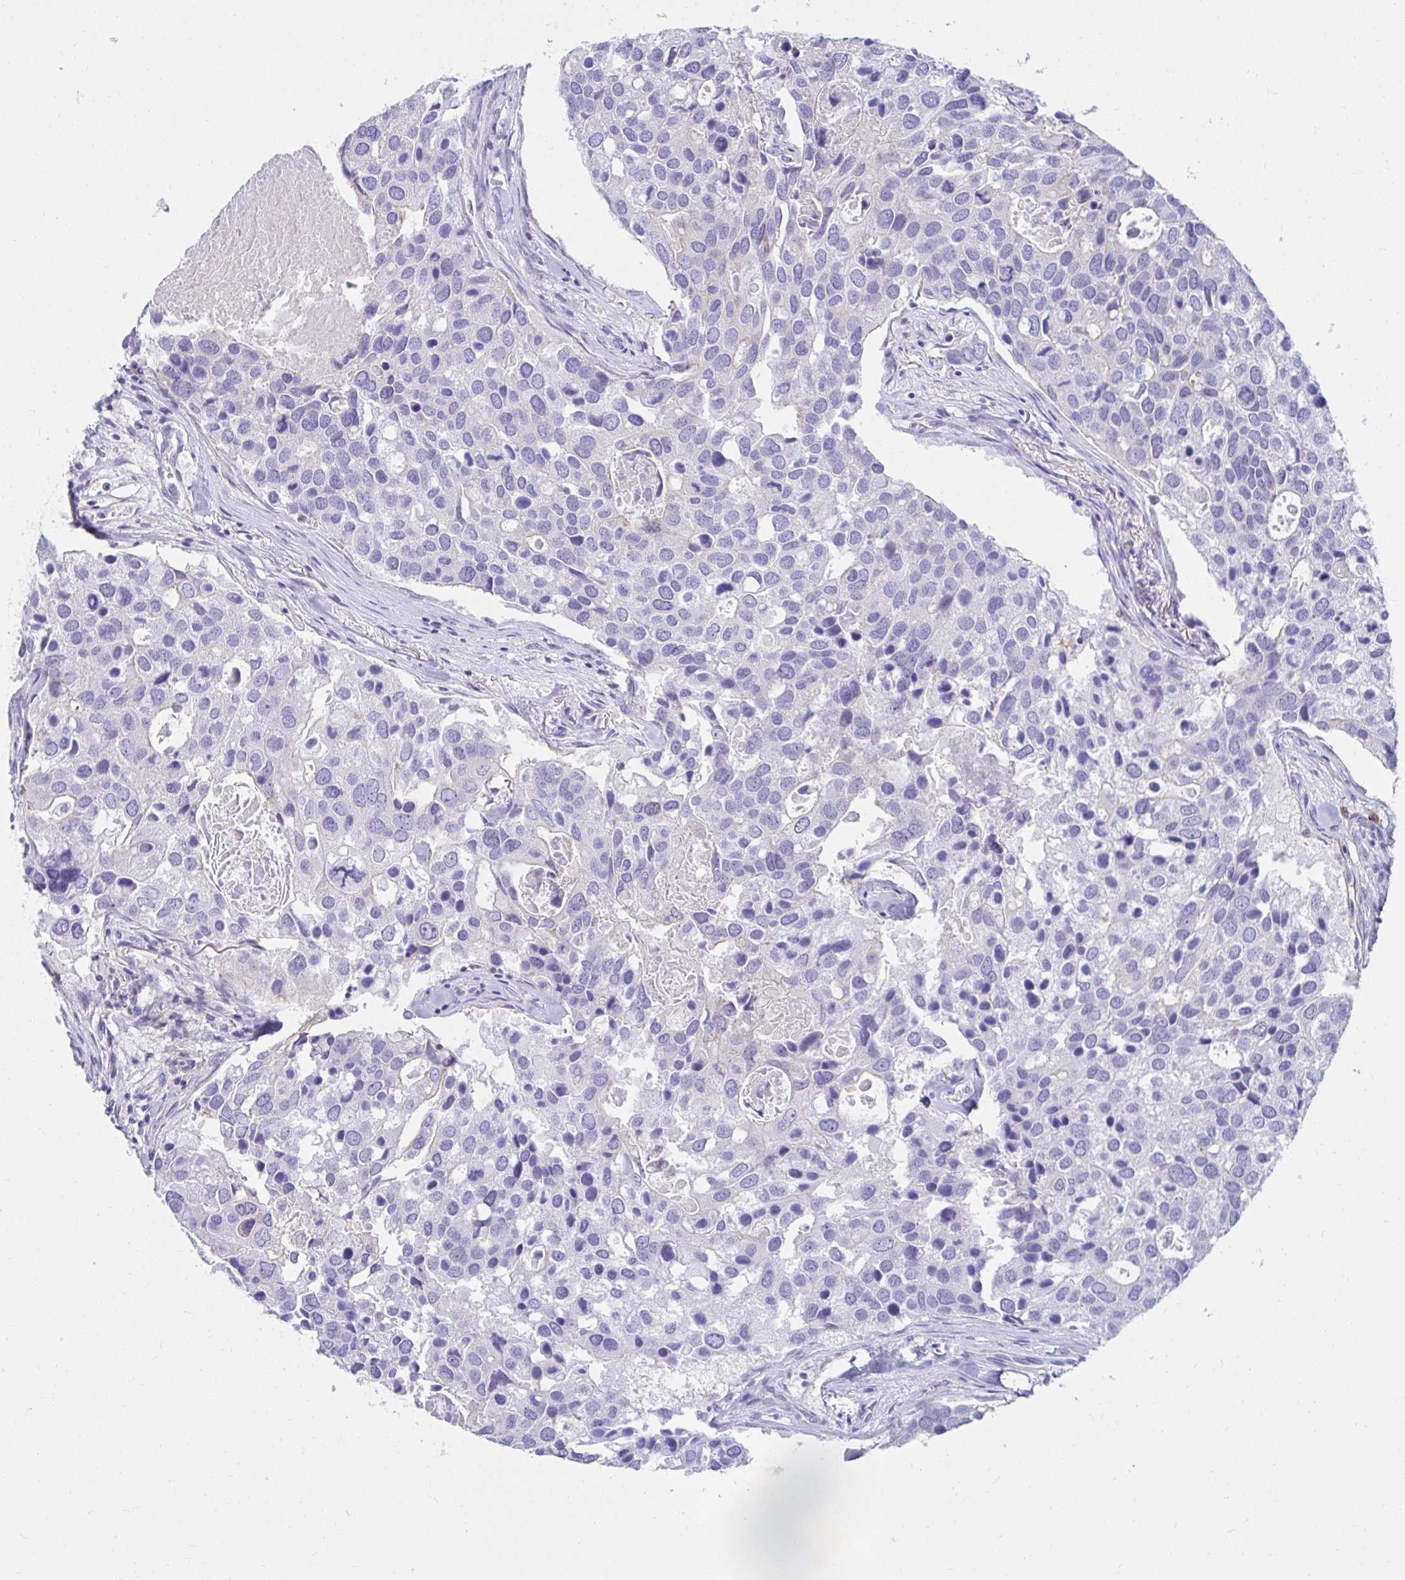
{"staining": {"intensity": "negative", "quantity": "none", "location": "none"}, "tissue": "breast cancer", "cell_type": "Tumor cells", "image_type": "cancer", "snomed": [{"axis": "morphology", "description": "Duct carcinoma"}, {"axis": "topography", "description": "Breast"}], "caption": "Immunohistochemistry (IHC) image of neoplastic tissue: human breast cancer stained with DAB (3,3'-diaminobenzidine) demonstrates no significant protein expression in tumor cells.", "gene": "C19orf81", "patient": {"sex": "female", "age": 83}}